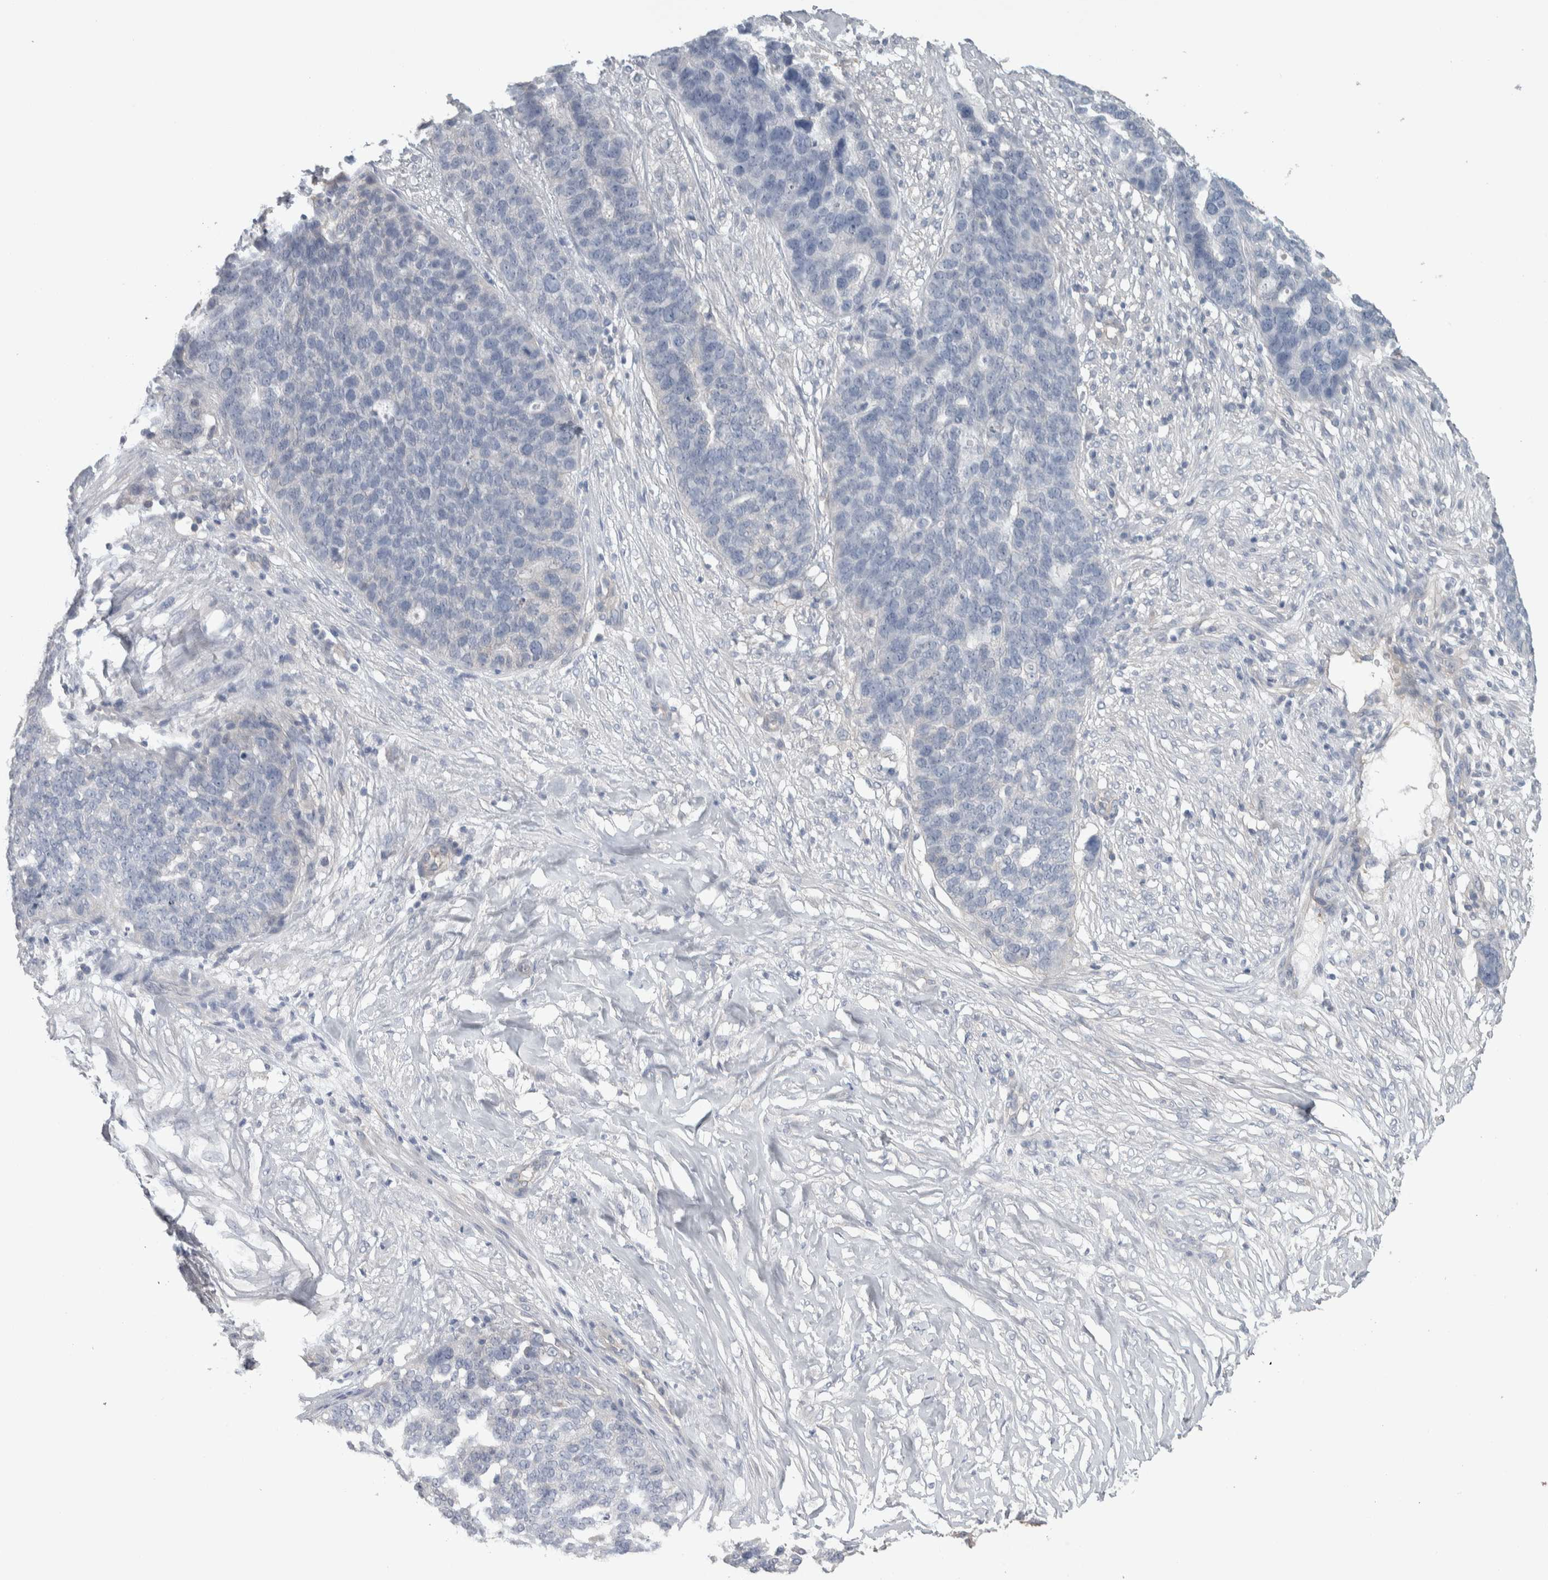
{"staining": {"intensity": "negative", "quantity": "none", "location": "none"}, "tissue": "ovarian cancer", "cell_type": "Tumor cells", "image_type": "cancer", "snomed": [{"axis": "morphology", "description": "Cystadenocarcinoma, serous, NOS"}, {"axis": "topography", "description": "Ovary"}], "caption": "A photomicrograph of human ovarian serous cystadenocarcinoma is negative for staining in tumor cells.", "gene": "GPHN", "patient": {"sex": "female", "age": 59}}